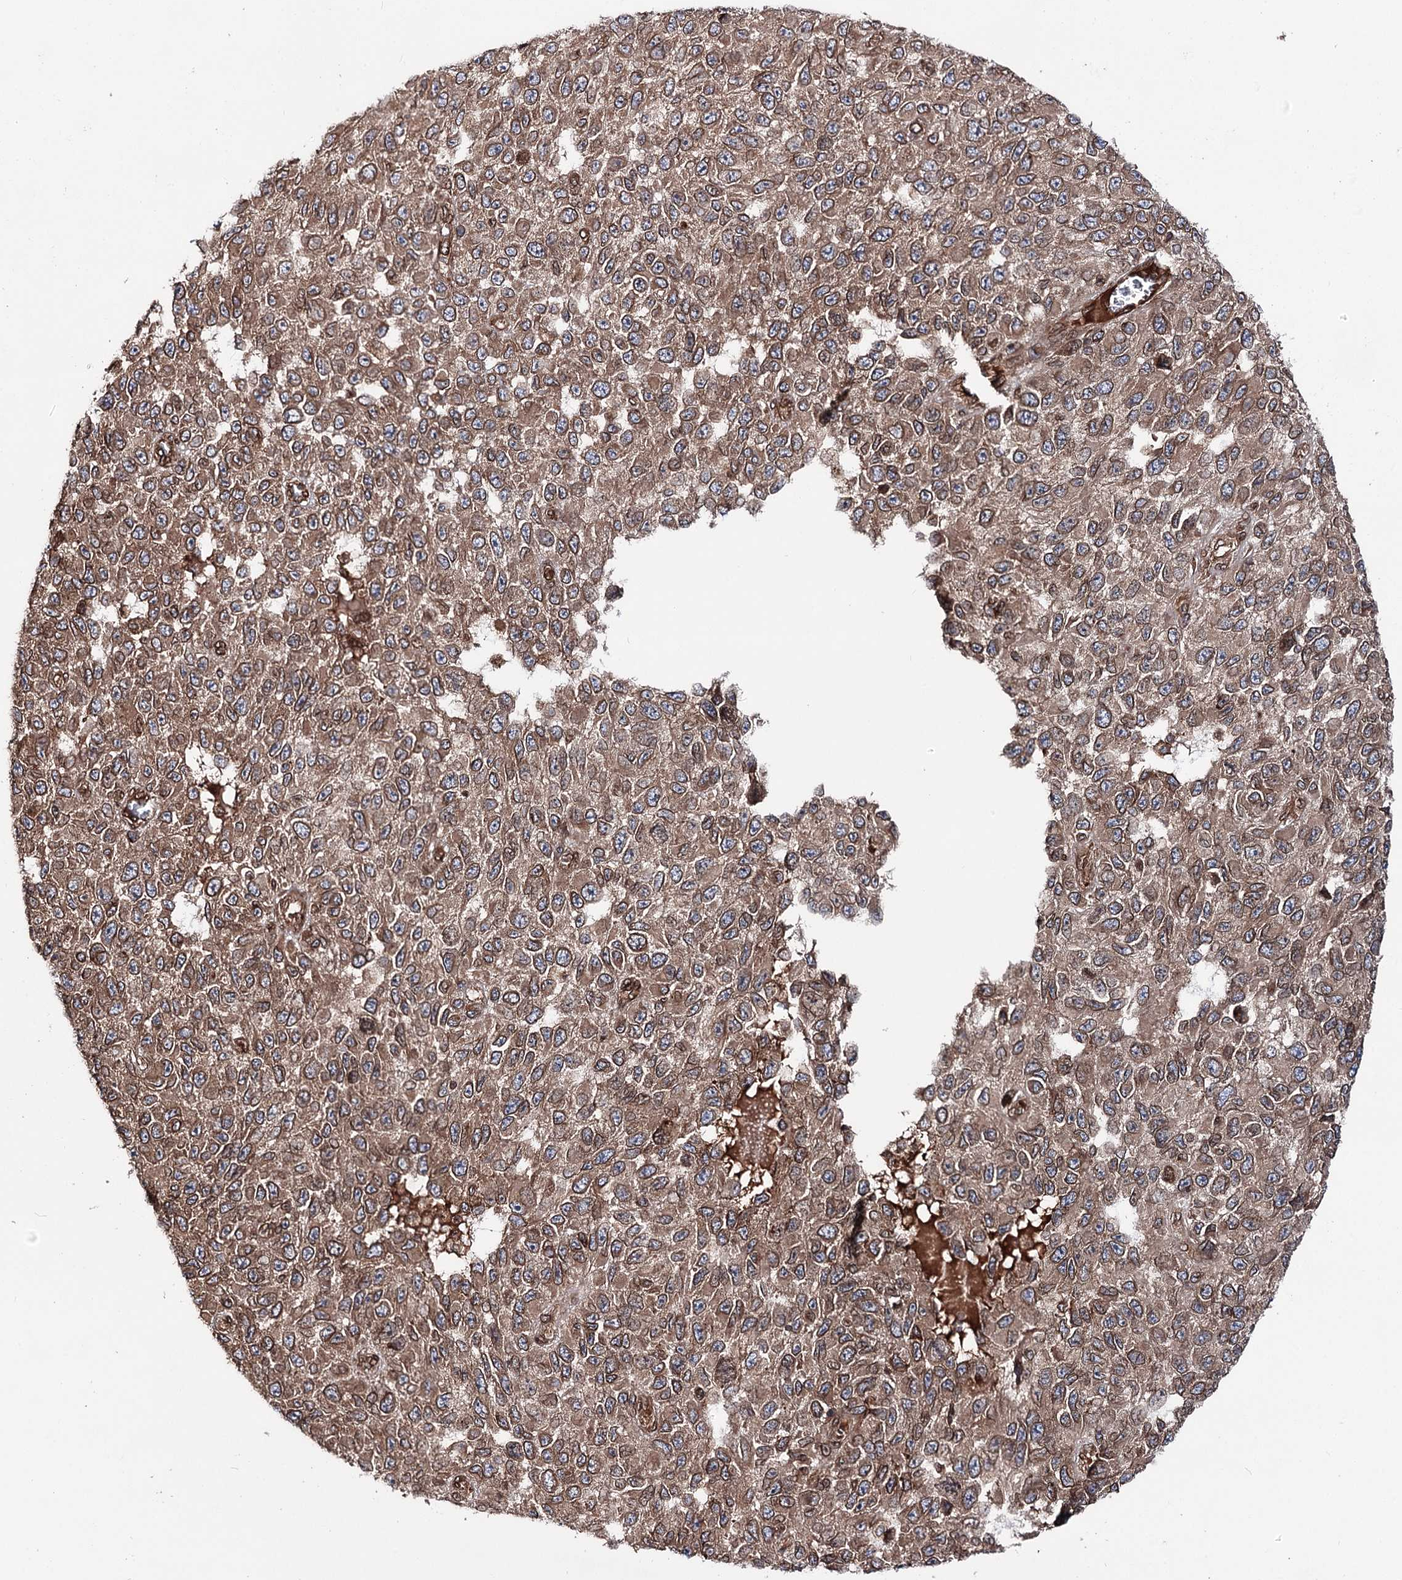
{"staining": {"intensity": "moderate", "quantity": ">75%", "location": "cytoplasmic/membranous,nuclear"}, "tissue": "melanoma", "cell_type": "Tumor cells", "image_type": "cancer", "snomed": [{"axis": "morphology", "description": "Normal tissue, NOS"}, {"axis": "morphology", "description": "Malignant melanoma, NOS"}, {"axis": "topography", "description": "Skin"}], "caption": "A brown stain highlights moderate cytoplasmic/membranous and nuclear staining of a protein in melanoma tumor cells.", "gene": "FGFR1OP2", "patient": {"sex": "female", "age": 96}}